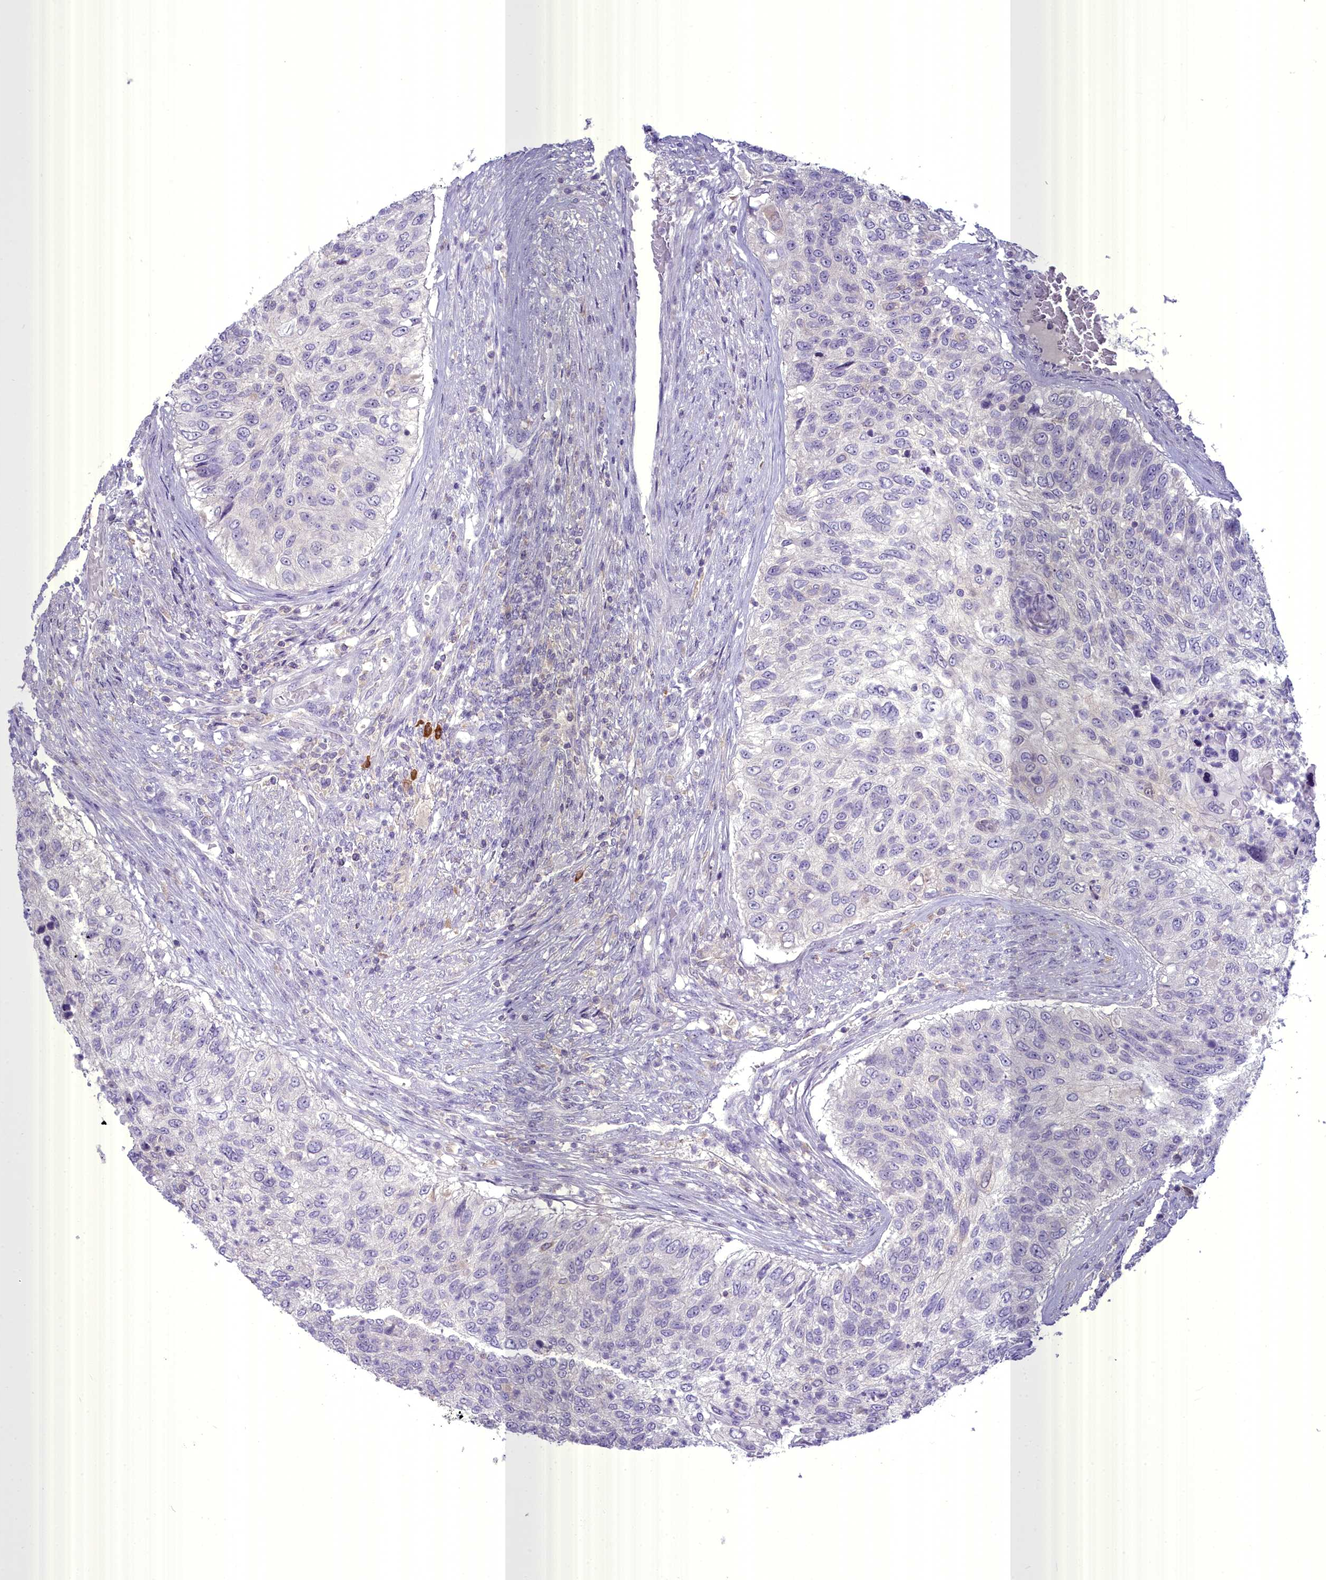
{"staining": {"intensity": "negative", "quantity": "none", "location": "none"}, "tissue": "urothelial cancer", "cell_type": "Tumor cells", "image_type": "cancer", "snomed": [{"axis": "morphology", "description": "Urothelial carcinoma, High grade"}, {"axis": "topography", "description": "Urinary bladder"}], "caption": "Protein analysis of urothelial cancer shows no significant positivity in tumor cells.", "gene": "BLNK", "patient": {"sex": "female", "age": 60}}